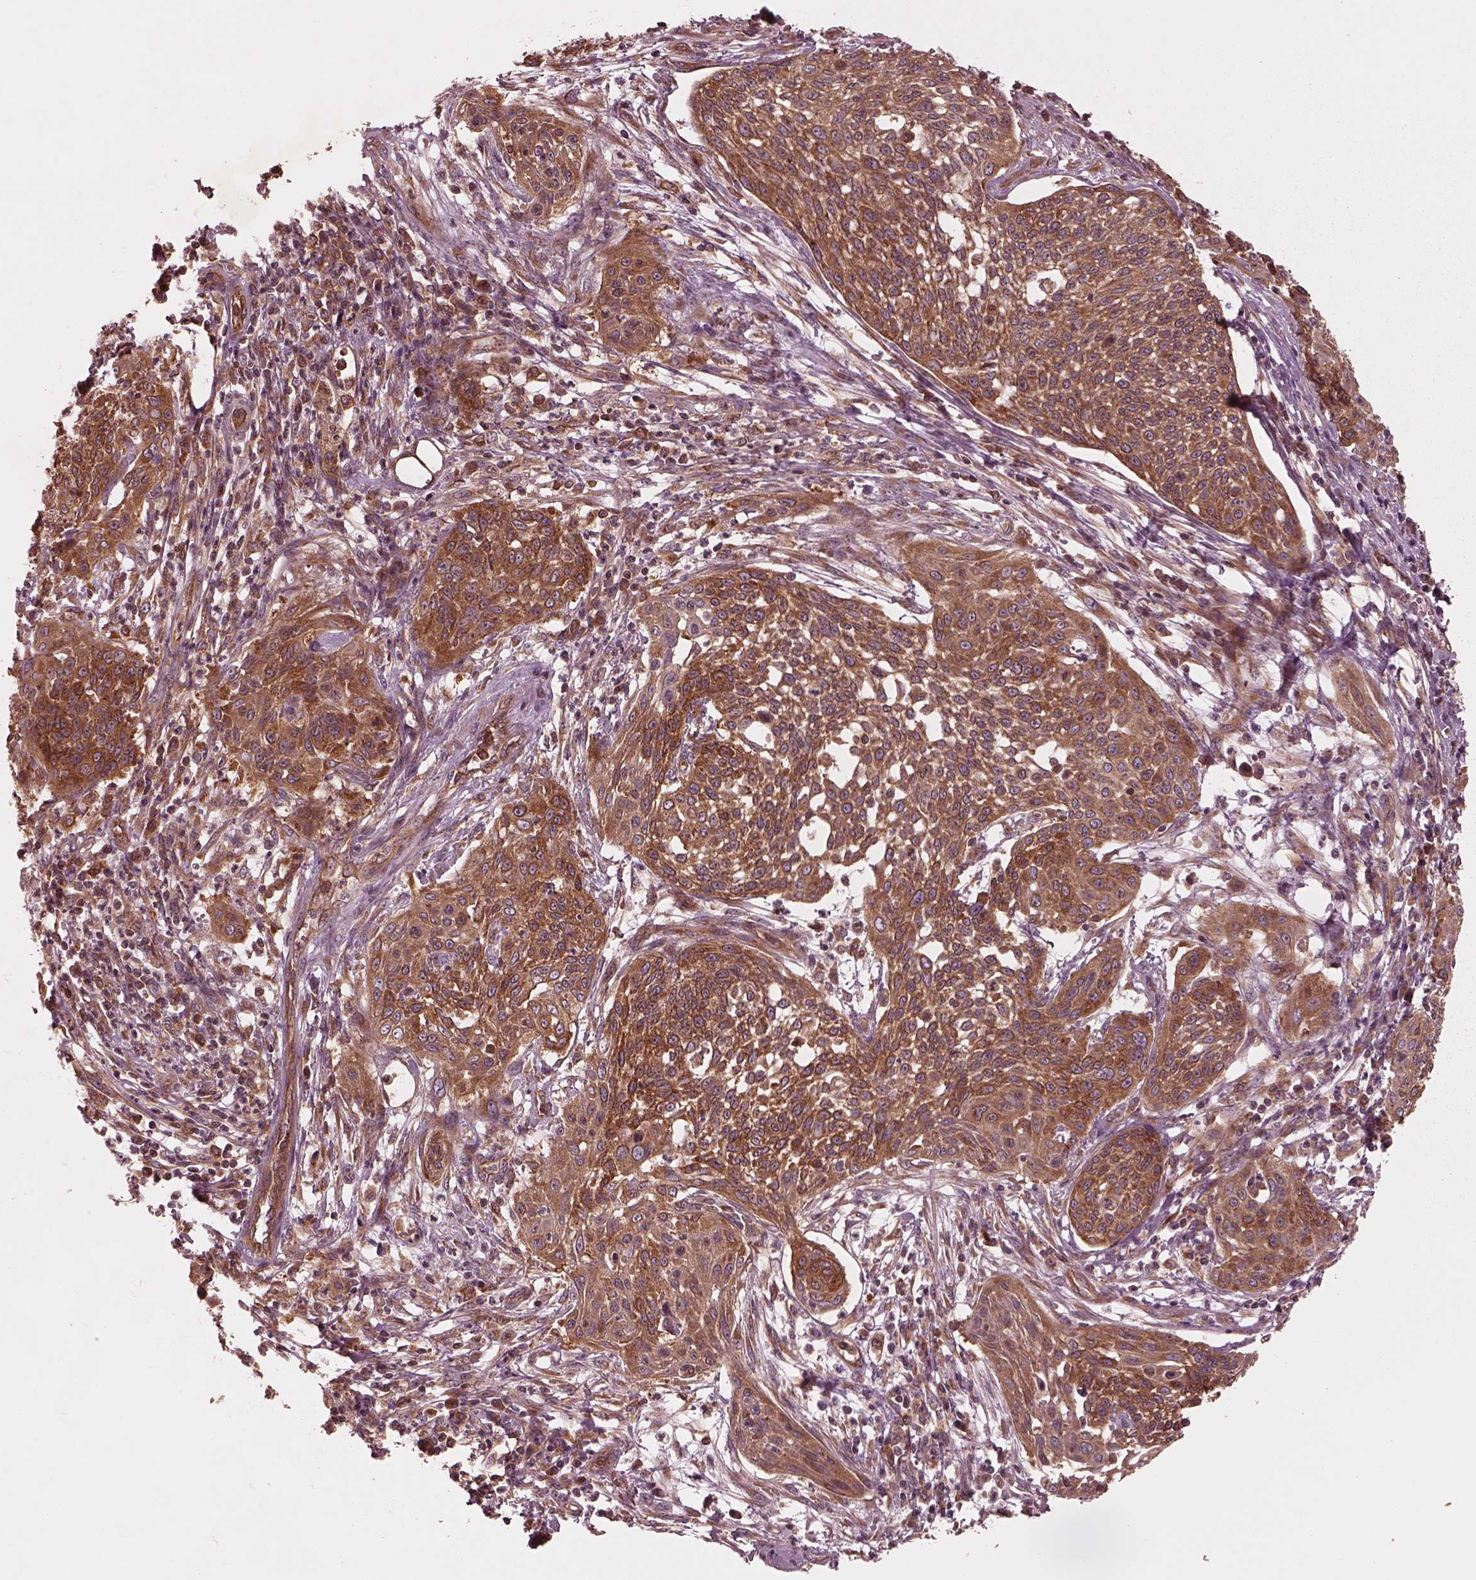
{"staining": {"intensity": "strong", "quantity": ">75%", "location": "cytoplasmic/membranous"}, "tissue": "cervical cancer", "cell_type": "Tumor cells", "image_type": "cancer", "snomed": [{"axis": "morphology", "description": "Squamous cell carcinoma, NOS"}, {"axis": "topography", "description": "Cervix"}], "caption": "DAB immunohistochemical staining of cervical cancer (squamous cell carcinoma) exhibits strong cytoplasmic/membranous protein expression in about >75% of tumor cells. (brown staining indicates protein expression, while blue staining denotes nuclei).", "gene": "PIK3R2", "patient": {"sex": "female", "age": 34}}